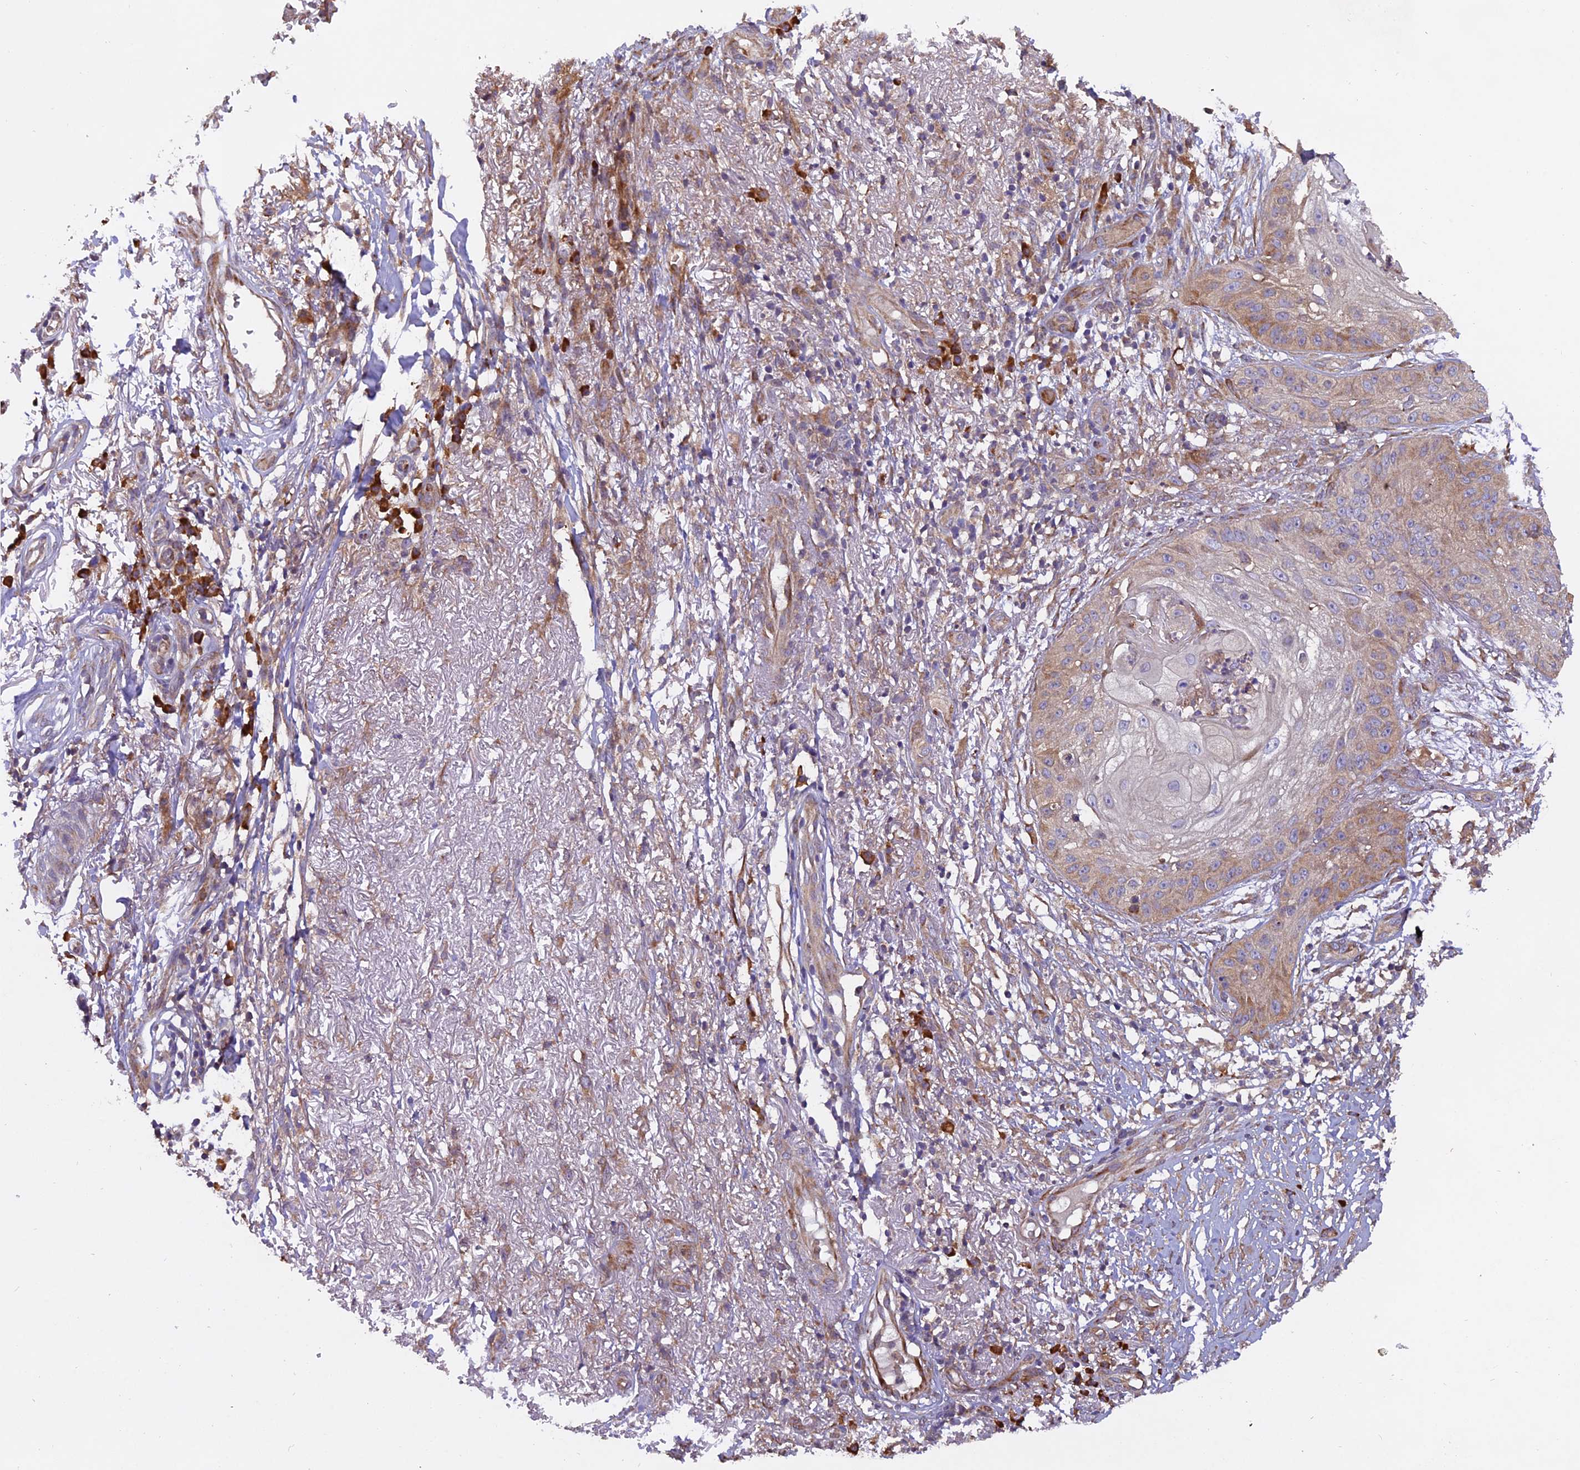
{"staining": {"intensity": "weak", "quantity": "25%-75%", "location": "cytoplasmic/membranous"}, "tissue": "skin cancer", "cell_type": "Tumor cells", "image_type": "cancer", "snomed": [{"axis": "morphology", "description": "Squamous cell carcinoma, NOS"}, {"axis": "topography", "description": "Skin"}], "caption": "The histopathology image reveals immunohistochemical staining of skin squamous cell carcinoma. There is weak cytoplasmic/membranous expression is present in about 25%-75% of tumor cells.", "gene": "CENPL", "patient": {"sex": "male", "age": 70}}